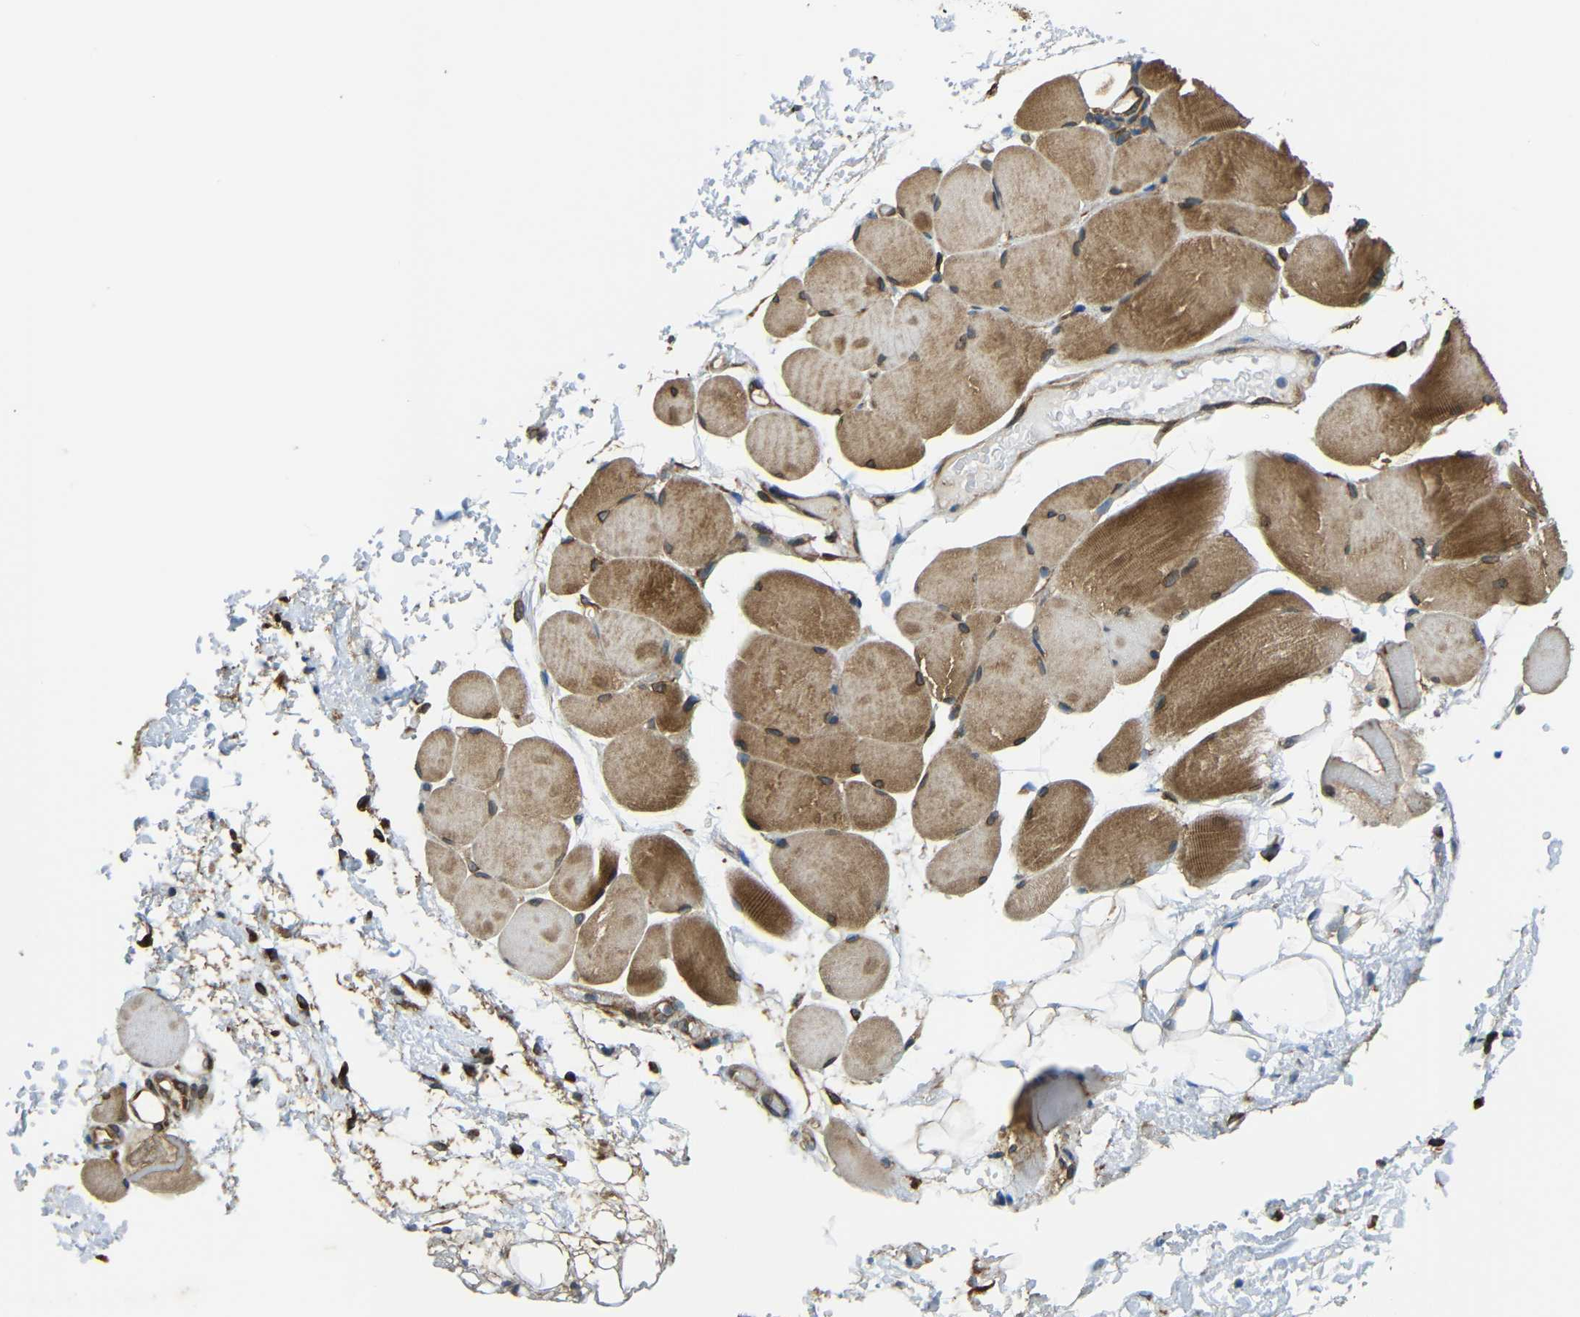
{"staining": {"intensity": "moderate", "quantity": ">75%", "location": "cytoplasmic/membranous"}, "tissue": "adipose tissue", "cell_type": "Adipocytes", "image_type": "normal", "snomed": [{"axis": "morphology", "description": "Normal tissue, NOS"}, {"axis": "morphology", "description": "Inflammation, NOS"}, {"axis": "topography", "description": "Vascular tissue"}, {"axis": "topography", "description": "Salivary gland"}], "caption": "Brown immunohistochemical staining in normal human adipose tissue demonstrates moderate cytoplasmic/membranous expression in approximately >75% of adipocytes.", "gene": "VAPB", "patient": {"sex": "female", "age": 75}}